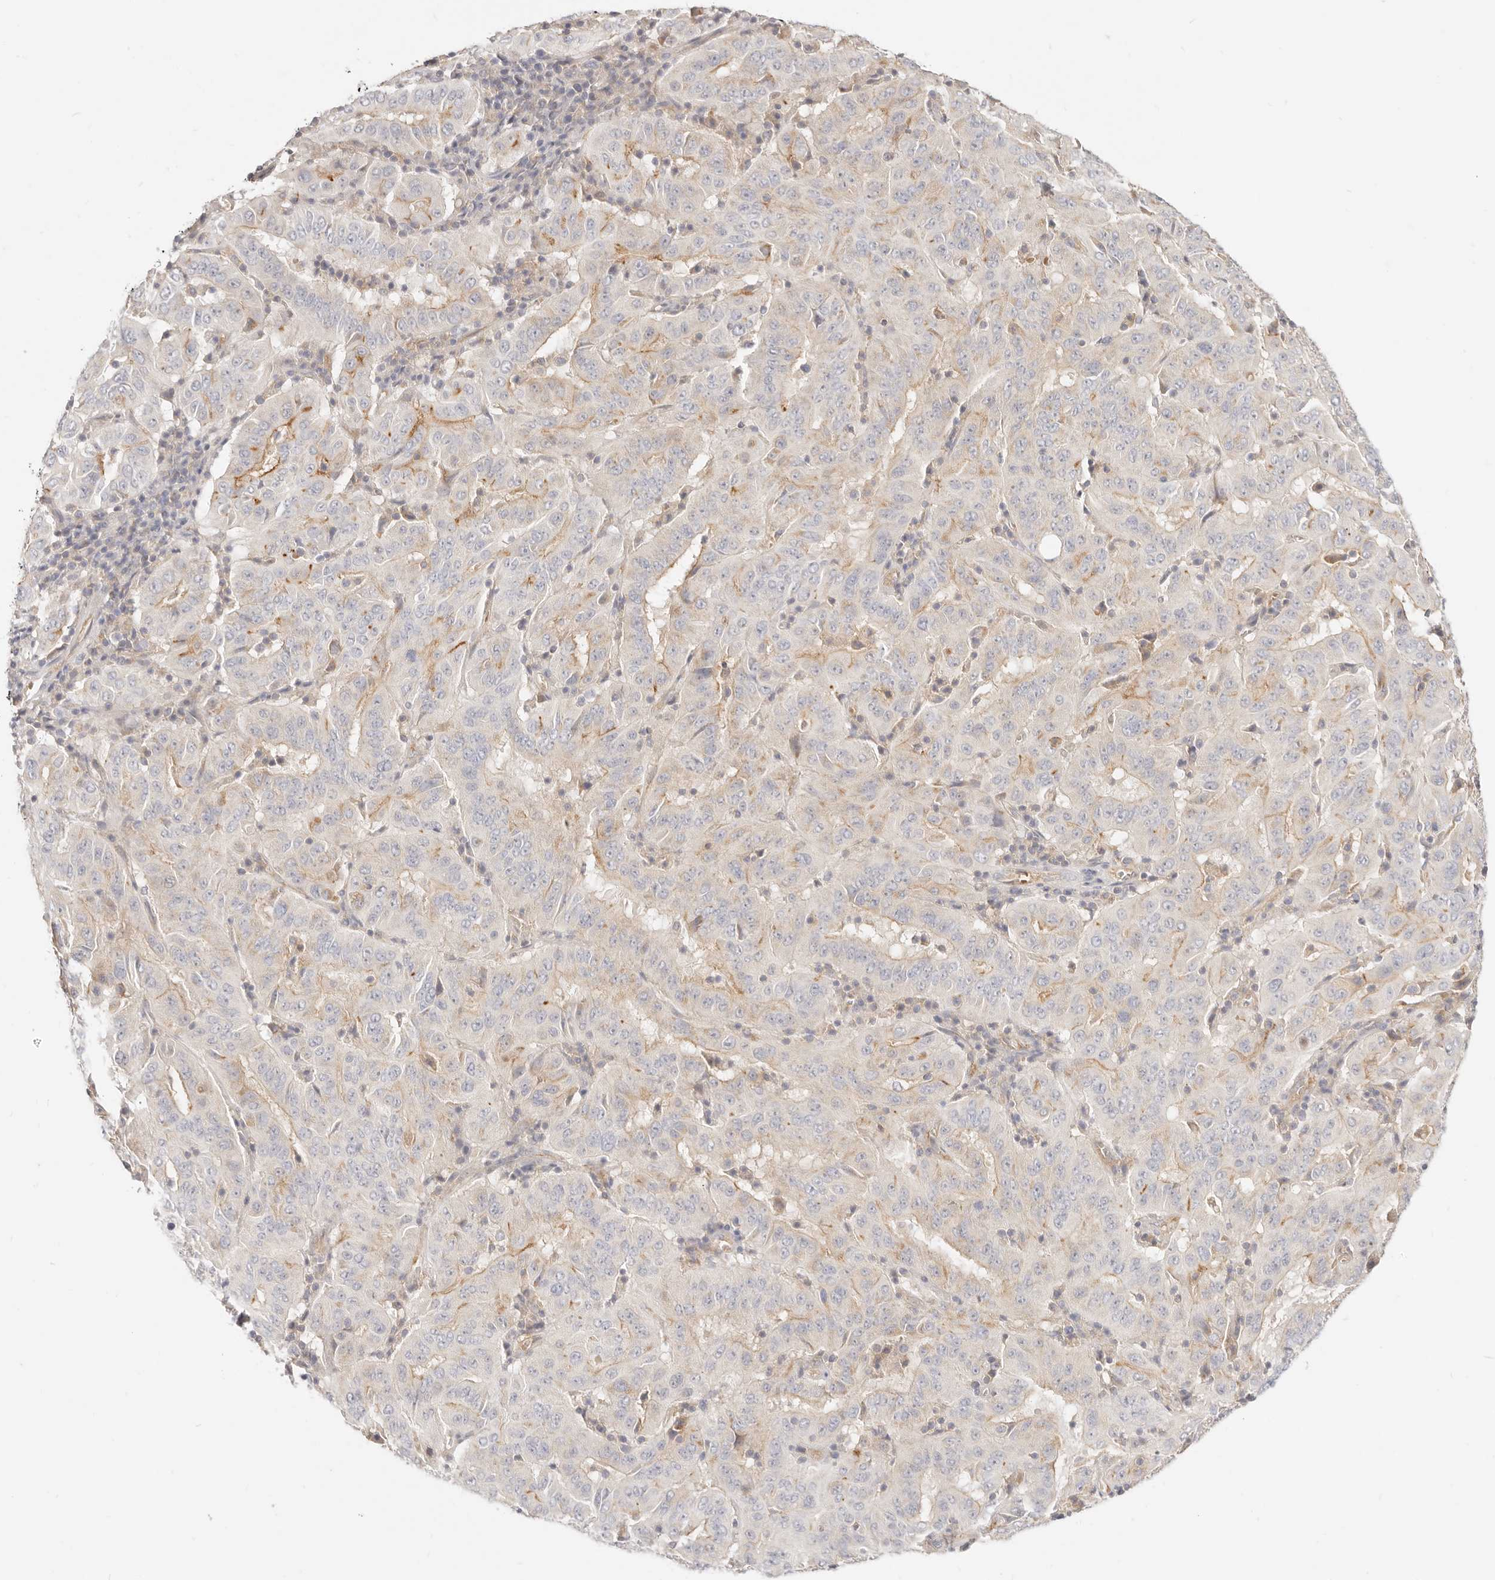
{"staining": {"intensity": "moderate", "quantity": "<25%", "location": "cytoplasmic/membranous"}, "tissue": "pancreatic cancer", "cell_type": "Tumor cells", "image_type": "cancer", "snomed": [{"axis": "morphology", "description": "Adenocarcinoma, NOS"}, {"axis": "topography", "description": "Pancreas"}], "caption": "Tumor cells demonstrate low levels of moderate cytoplasmic/membranous expression in approximately <25% of cells in human pancreatic adenocarcinoma.", "gene": "LTB4R2", "patient": {"sex": "male", "age": 63}}